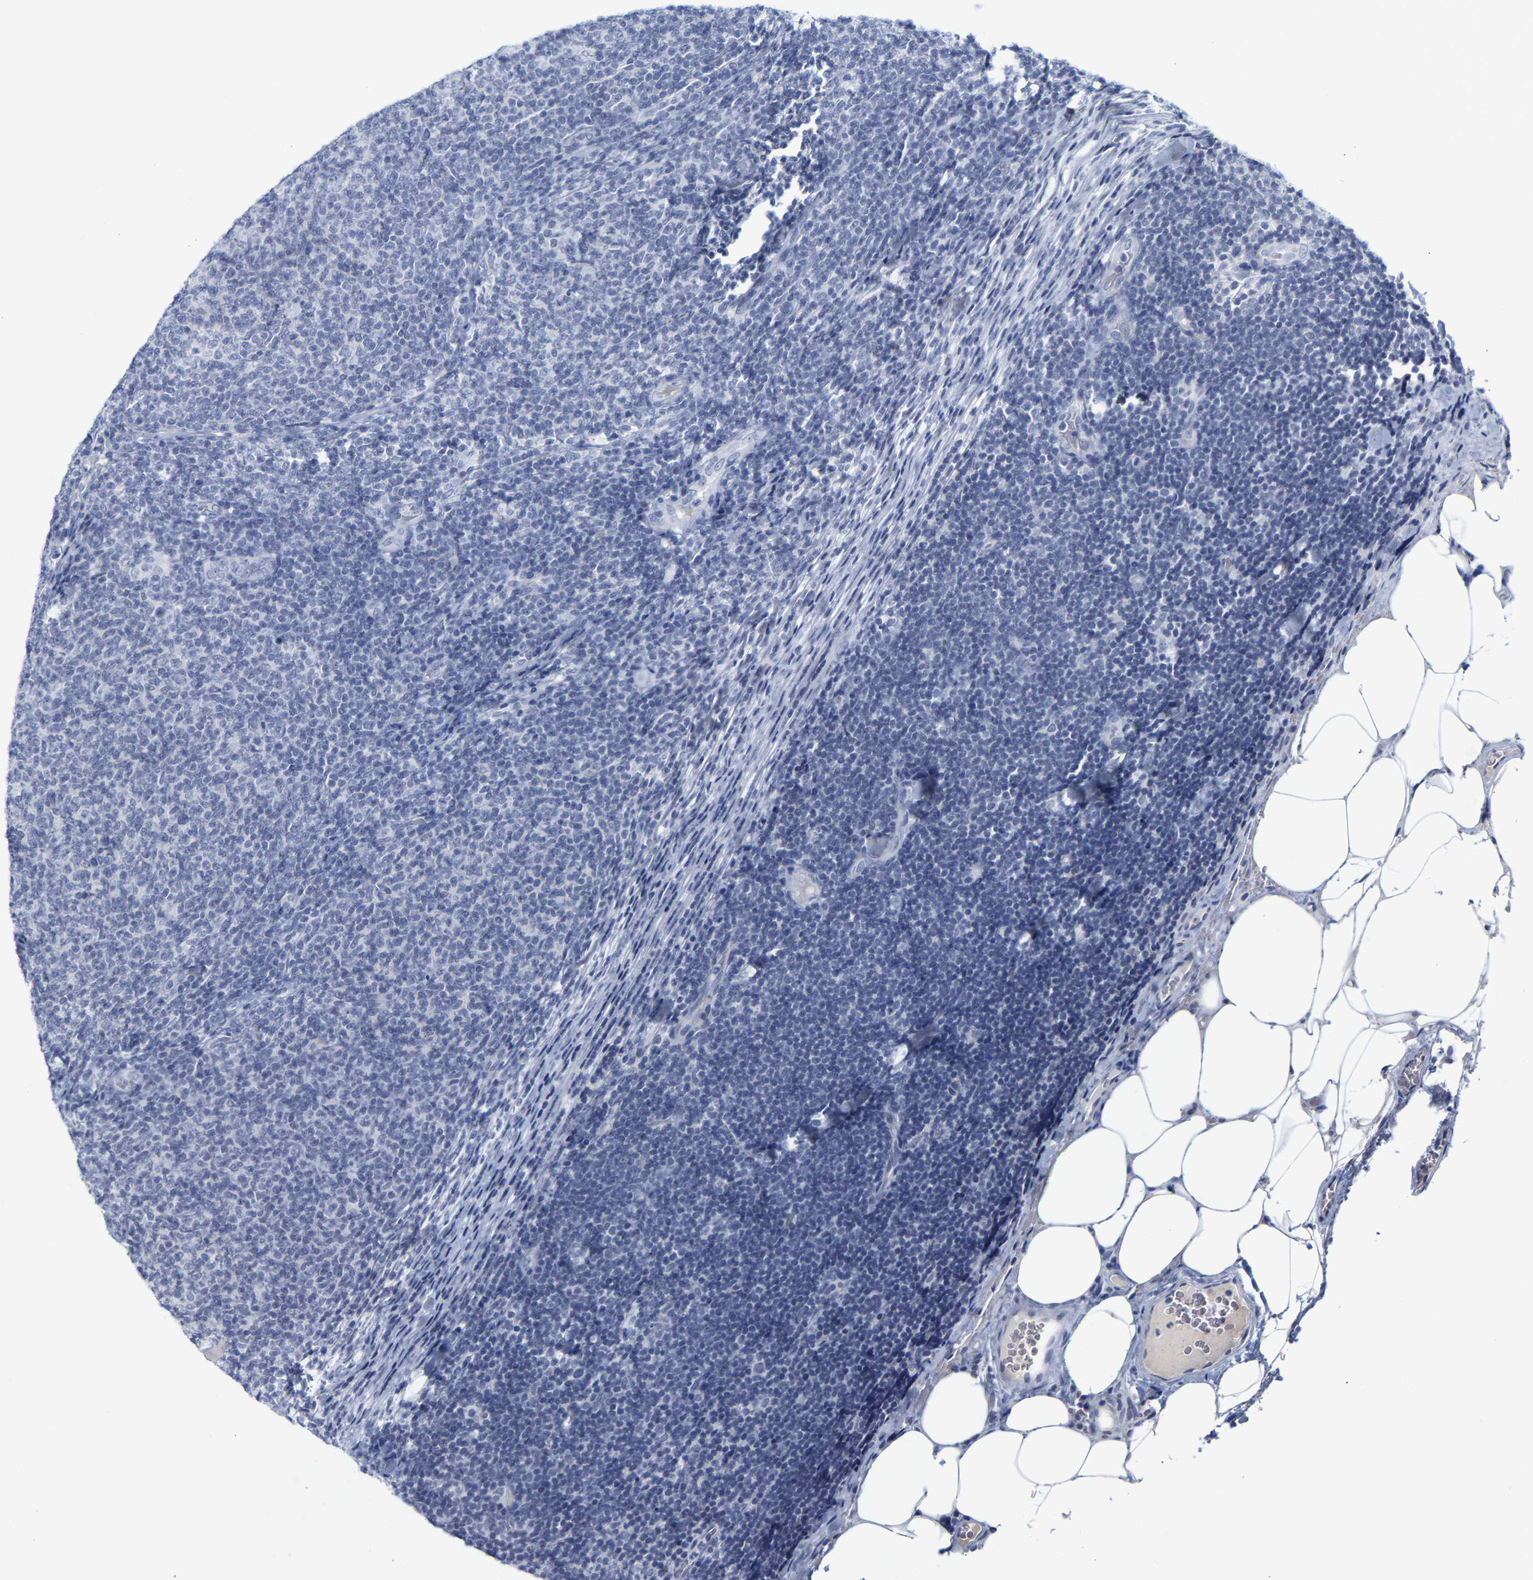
{"staining": {"intensity": "negative", "quantity": "none", "location": "none"}, "tissue": "lymphoma", "cell_type": "Tumor cells", "image_type": "cancer", "snomed": [{"axis": "morphology", "description": "Malignant lymphoma, non-Hodgkin's type, Low grade"}, {"axis": "topography", "description": "Lymph node"}], "caption": "IHC image of human lymphoma stained for a protein (brown), which exhibits no expression in tumor cells. The staining was performed using DAB (3,3'-diaminobenzidine) to visualize the protein expression in brown, while the nuclei were stained in blue with hematoxylin (Magnification: 20x).", "gene": "KRT76", "patient": {"sex": "male", "age": 66}}